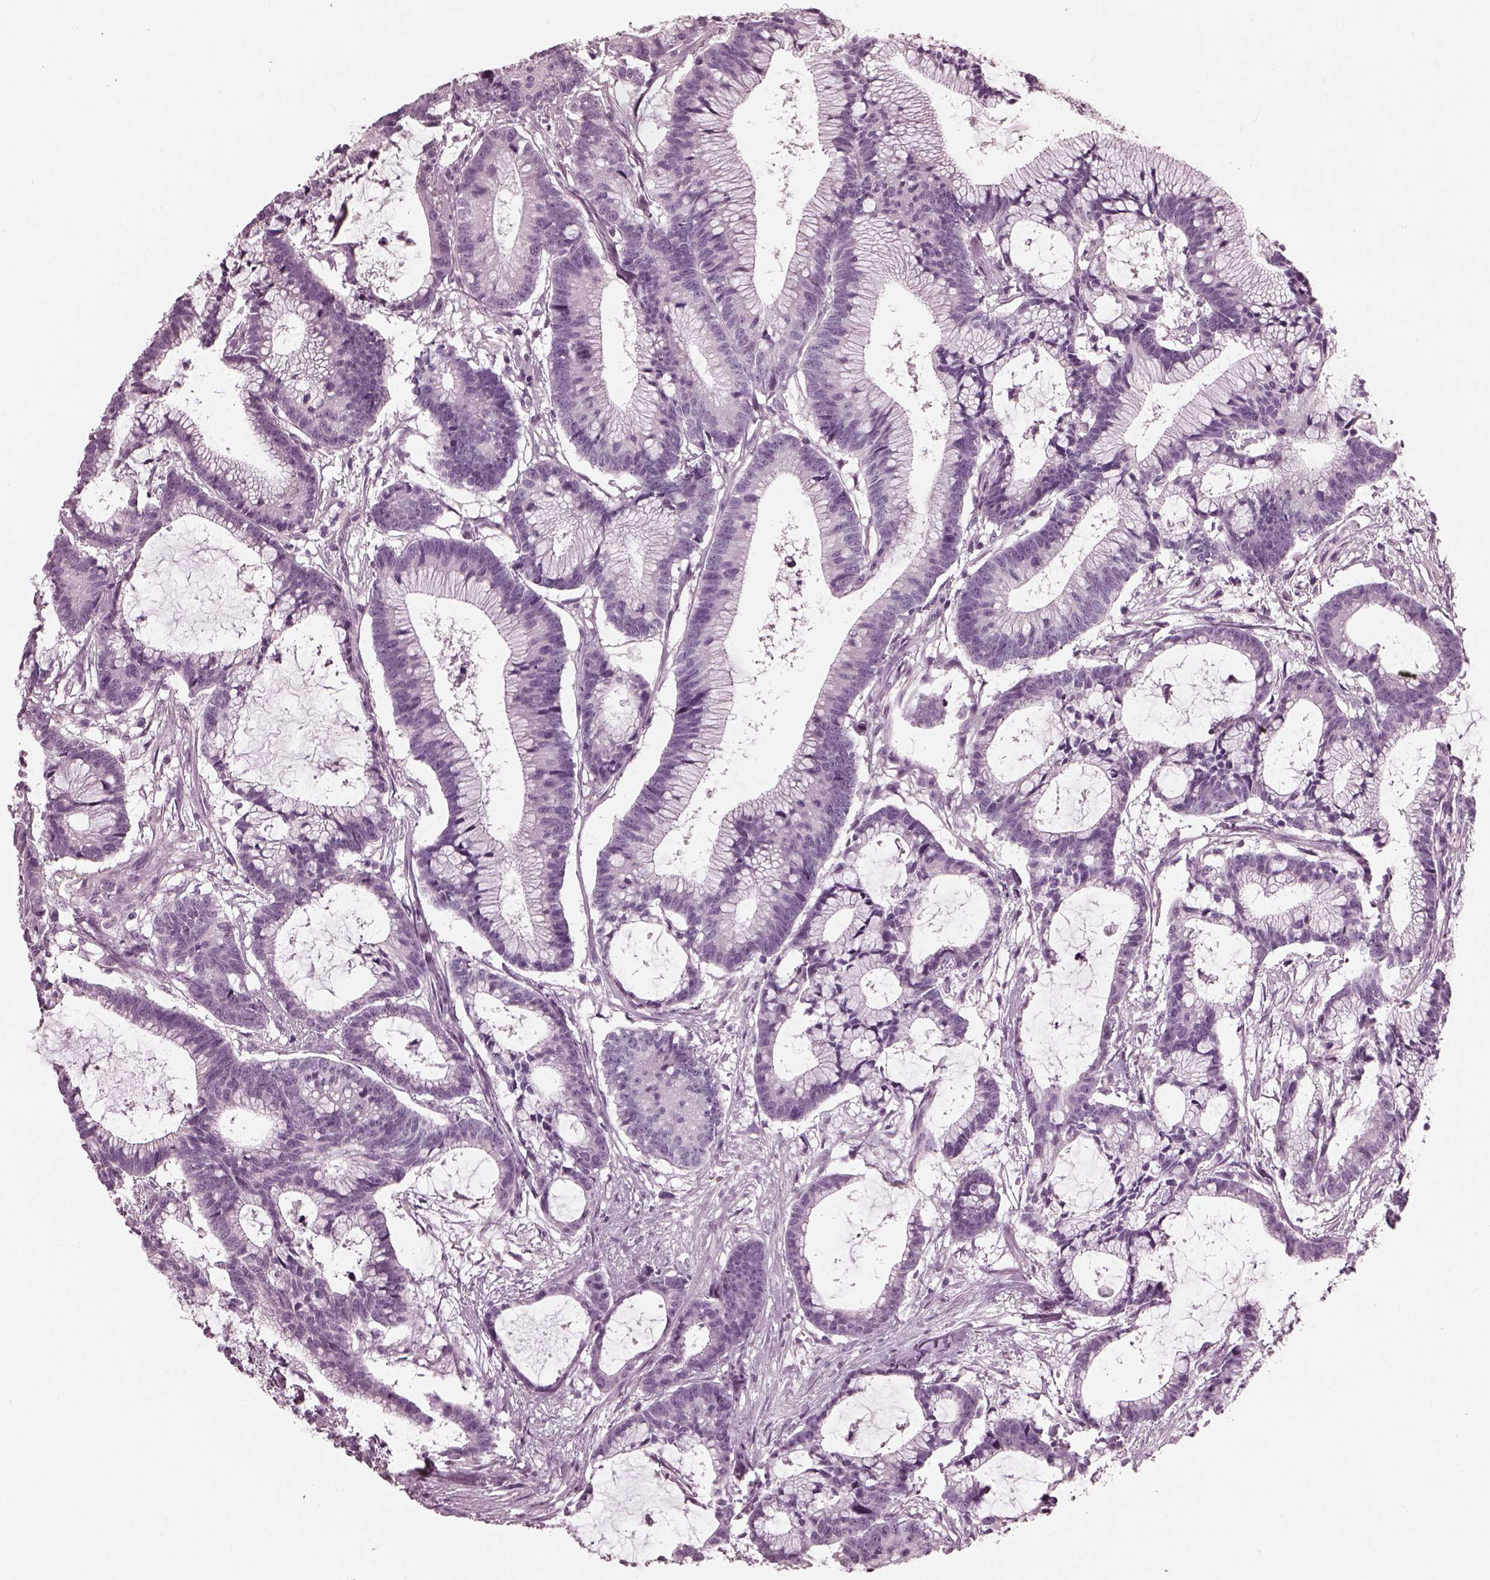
{"staining": {"intensity": "negative", "quantity": "none", "location": "none"}, "tissue": "colorectal cancer", "cell_type": "Tumor cells", "image_type": "cancer", "snomed": [{"axis": "morphology", "description": "Adenocarcinoma, NOS"}, {"axis": "topography", "description": "Colon"}], "caption": "A micrograph of human colorectal cancer is negative for staining in tumor cells.", "gene": "FABP9", "patient": {"sex": "female", "age": 78}}